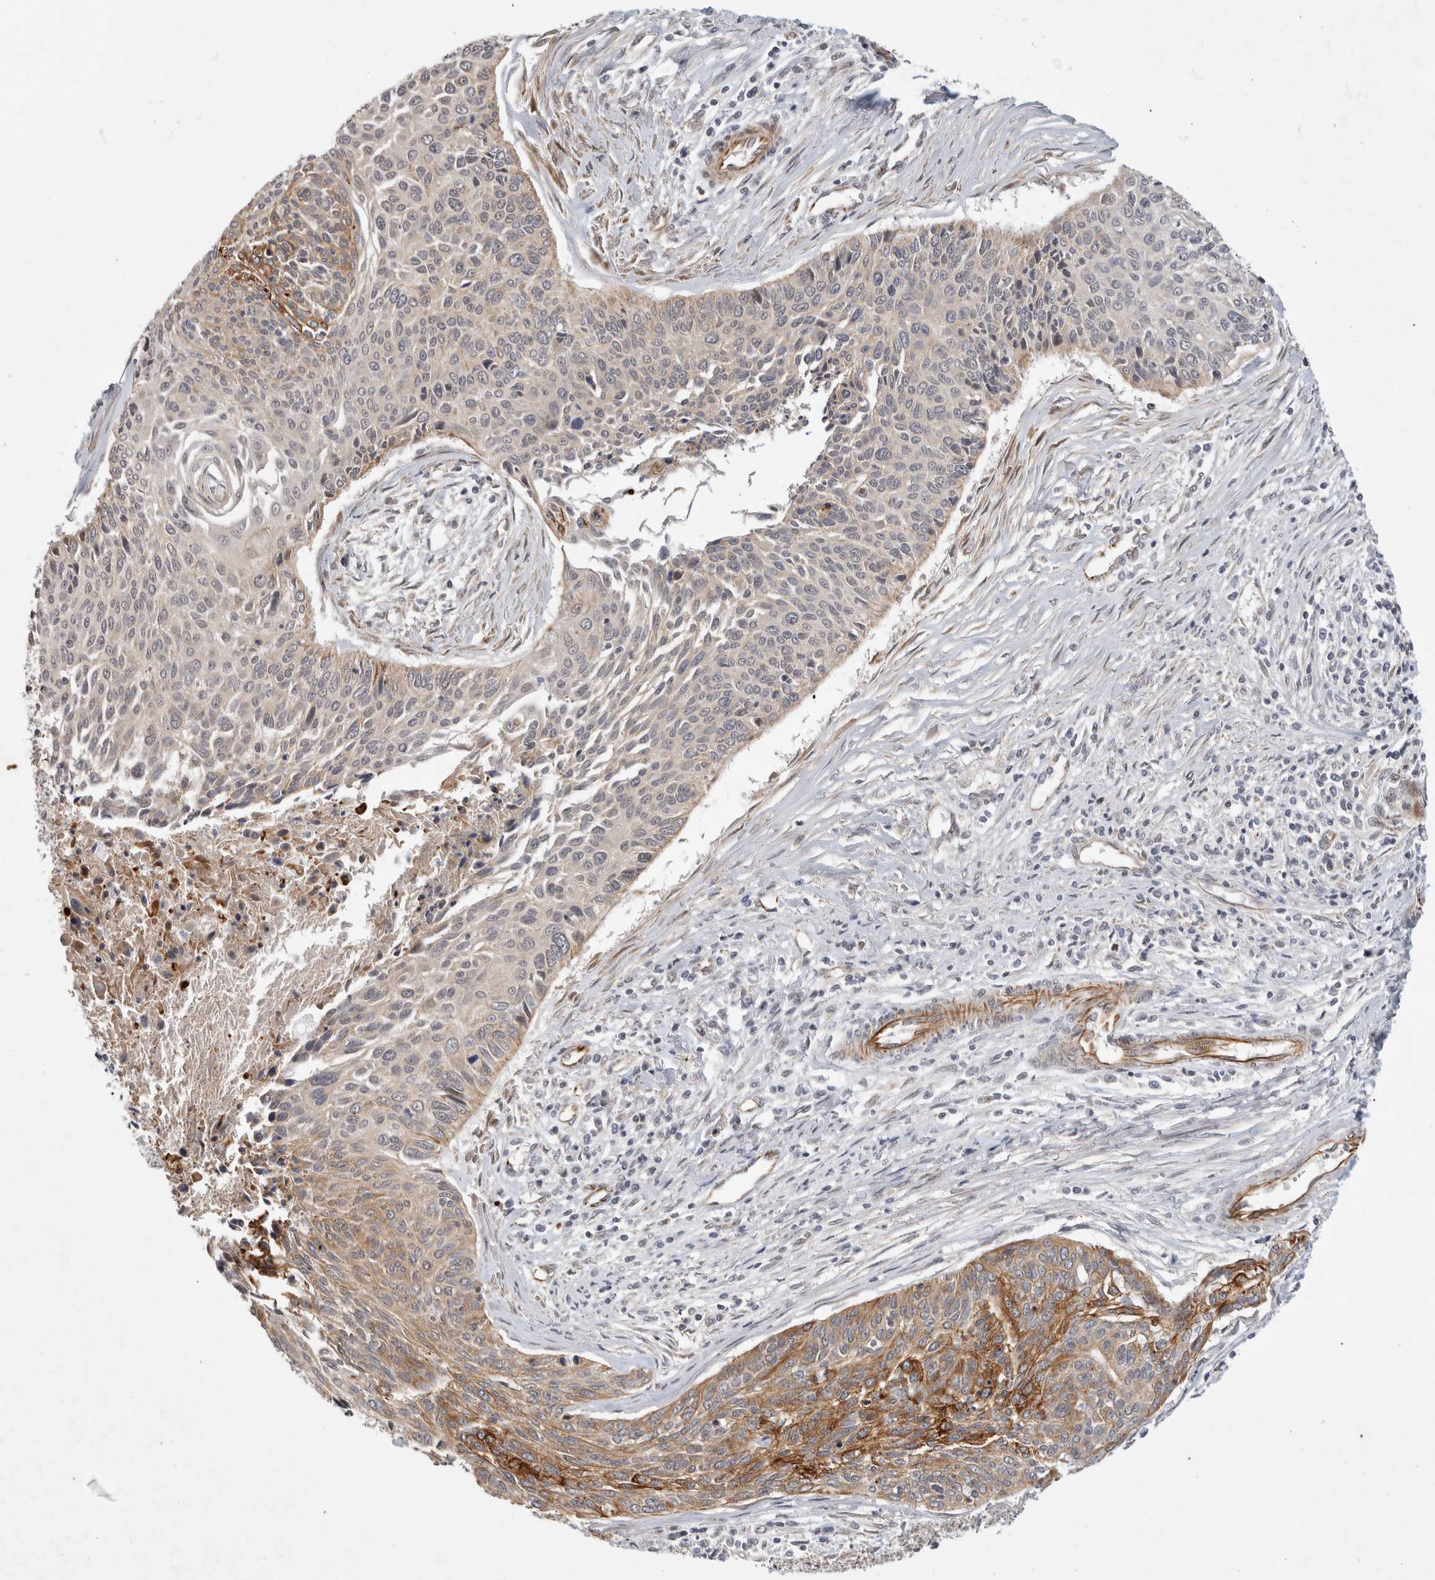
{"staining": {"intensity": "moderate", "quantity": "<25%", "location": "cytoplasmic/membranous"}, "tissue": "cervical cancer", "cell_type": "Tumor cells", "image_type": "cancer", "snomed": [{"axis": "morphology", "description": "Squamous cell carcinoma, NOS"}, {"axis": "topography", "description": "Cervix"}], "caption": "This micrograph exhibits IHC staining of cervical cancer (squamous cell carcinoma), with low moderate cytoplasmic/membranous staining in about <25% of tumor cells.", "gene": "CRISPLD1", "patient": {"sex": "female", "age": 55}}